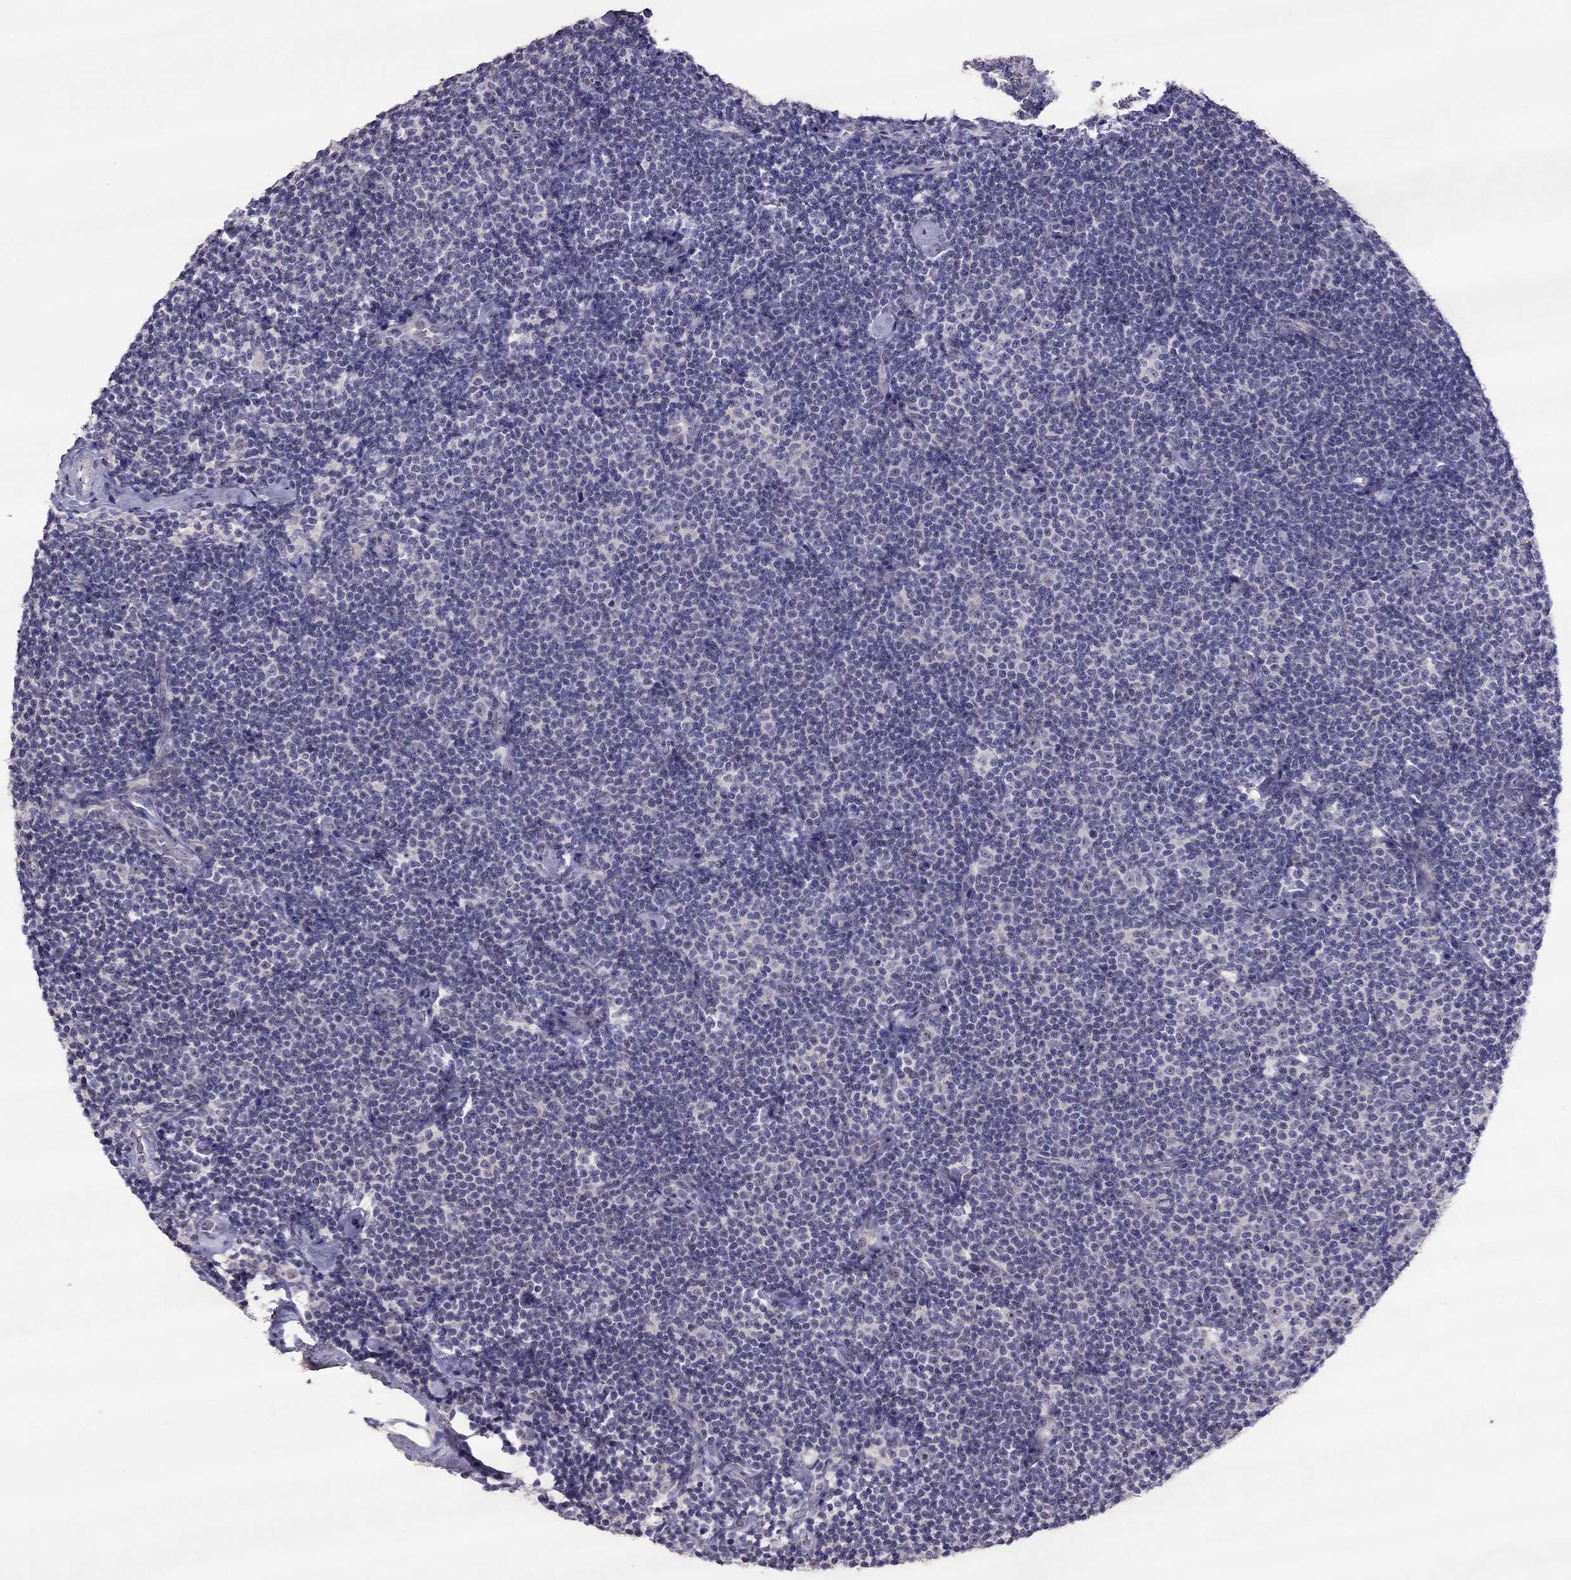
{"staining": {"intensity": "negative", "quantity": "none", "location": "none"}, "tissue": "lymphoma", "cell_type": "Tumor cells", "image_type": "cancer", "snomed": [{"axis": "morphology", "description": "Malignant lymphoma, non-Hodgkin's type, Low grade"}, {"axis": "topography", "description": "Lymph node"}], "caption": "This is an immunohistochemistry histopathology image of lymphoma. There is no staining in tumor cells.", "gene": "LRRC46", "patient": {"sex": "male", "age": 81}}